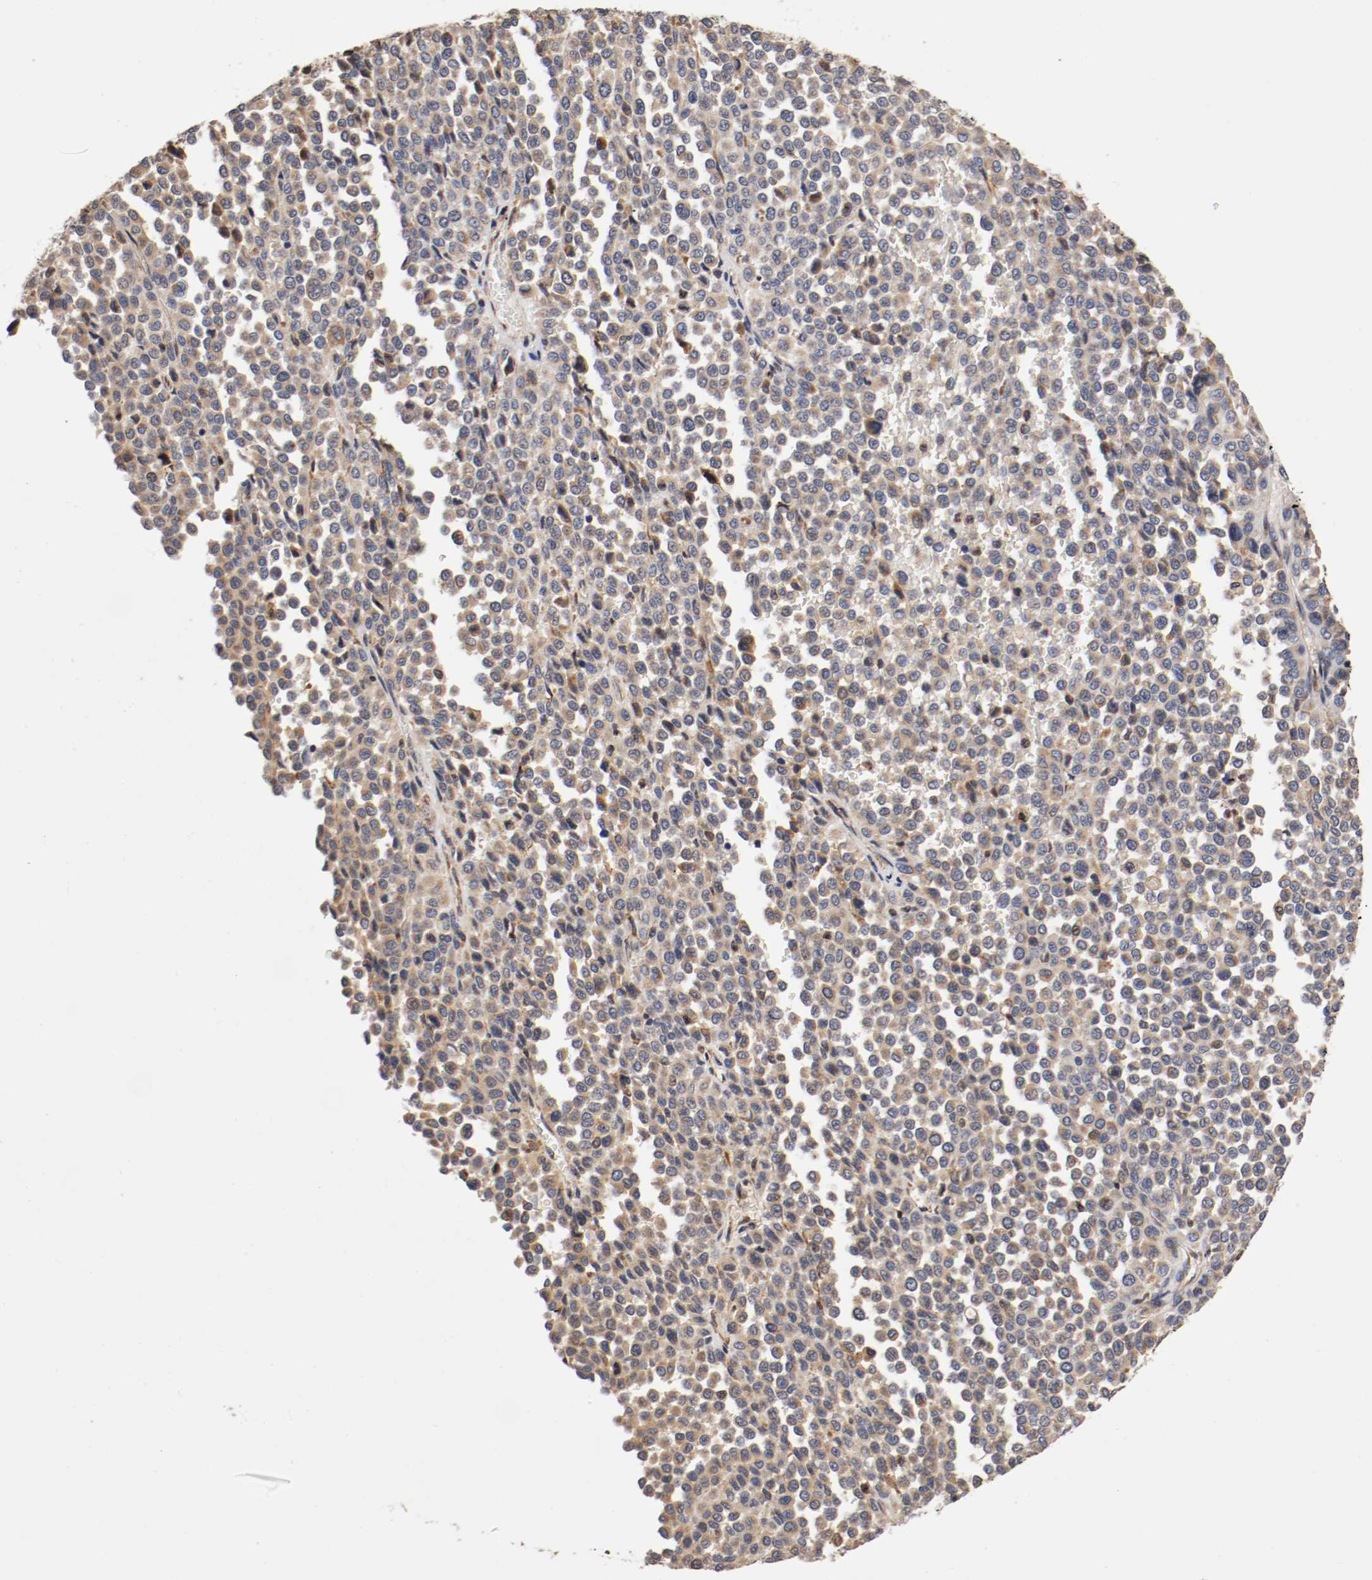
{"staining": {"intensity": "weak", "quantity": ">75%", "location": "cytoplasmic/membranous"}, "tissue": "melanoma", "cell_type": "Tumor cells", "image_type": "cancer", "snomed": [{"axis": "morphology", "description": "Malignant melanoma, Metastatic site"}, {"axis": "topography", "description": "Pancreas"}], "caption": "Immunohistochemistry (IHC) photomicrograph of melanoma stained for a protein (brown), which exhibits low levels of weak cytoplasmic/membranous expression in about >75% of tumor cells.", "gene": "TNFSF13", "patient": {"sex": "female", "age": 30}}